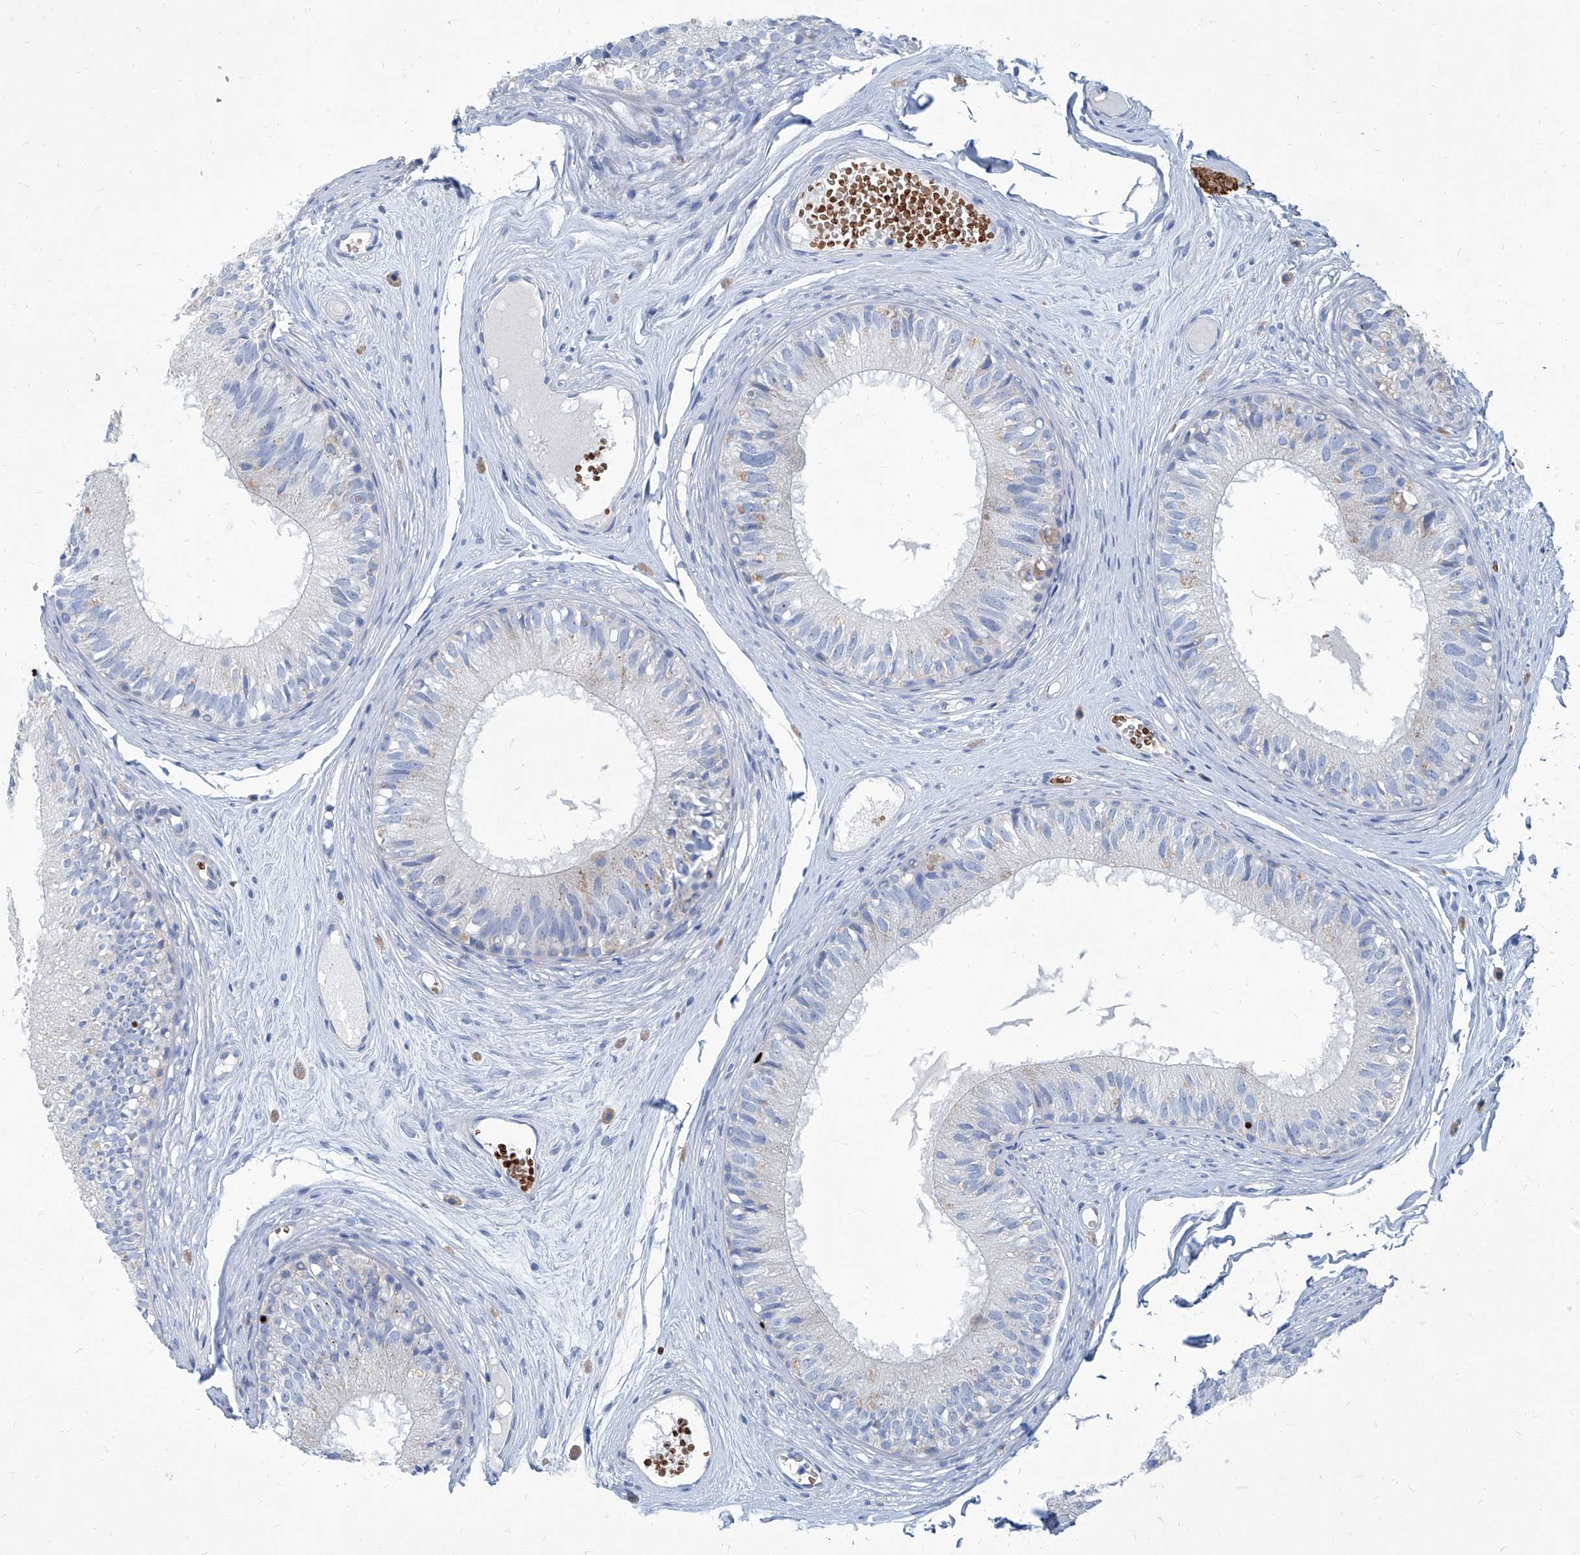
{"staining": {"intensity": "negative", "quantity": "none", "location": "none"}, "tissue": "epididymis", "cell_type": "Glandular cells", "image_type": "normal", "snomed": [{"axis": "morphology", "description": "Normal tissue, NOS"}, {"axis": "morphology", "description": "Seminoma in situ"}, {"axis": "topography", "description": "Testis"}, {"axis": "topography", "description": "Epididymis"}], "caption": "DAB (3,3'-diaminobenzidine) immunohistochemical staining of benign epididymis demonstrates no significant positivity in glandular cells. Nuclei are stained in blue.", "gene": "FPR2", "patient": {"sex": "male", "age": 28}}